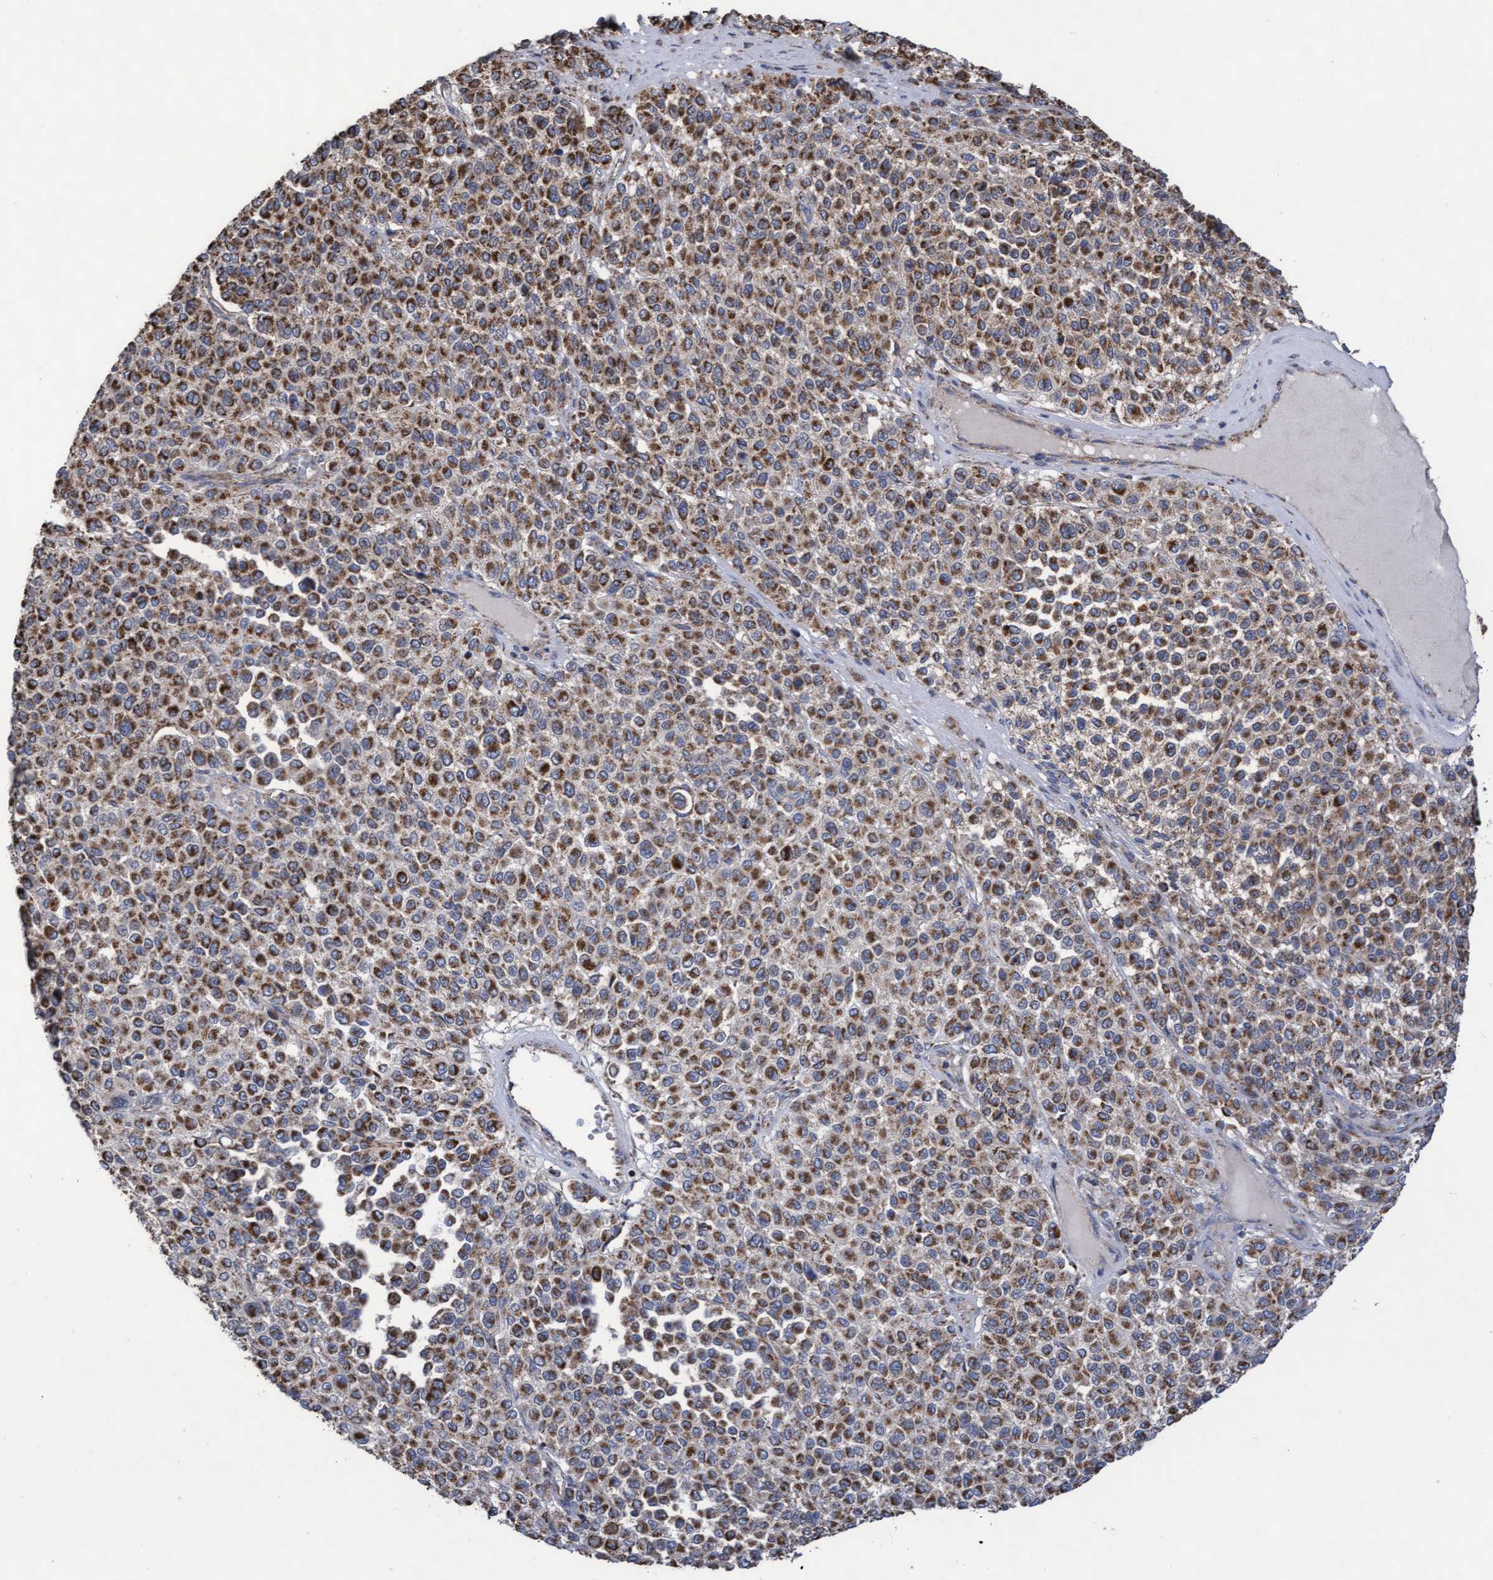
{"staining": {"intensity": "strong", "quantity": ">75%", "location": "cytoplasmic/membranous"}, "tissue": "melanoma", "cell_type": "Tumor cells", "image_type": "cancer", "snomed": [{"axis": "morphology", "description": "Malignant melanoma, Metastatic site"}, {"axis": "topography", "description": "Pancreas"}], "caption": "This image displays IHC staining of human malignant melanoma (metastatic site), with high strong cytoplasmic/membranous expression in approximately >75% of tumor cells.", "gene": "COBL", "patient": {"sex": "female", "age": 30}}